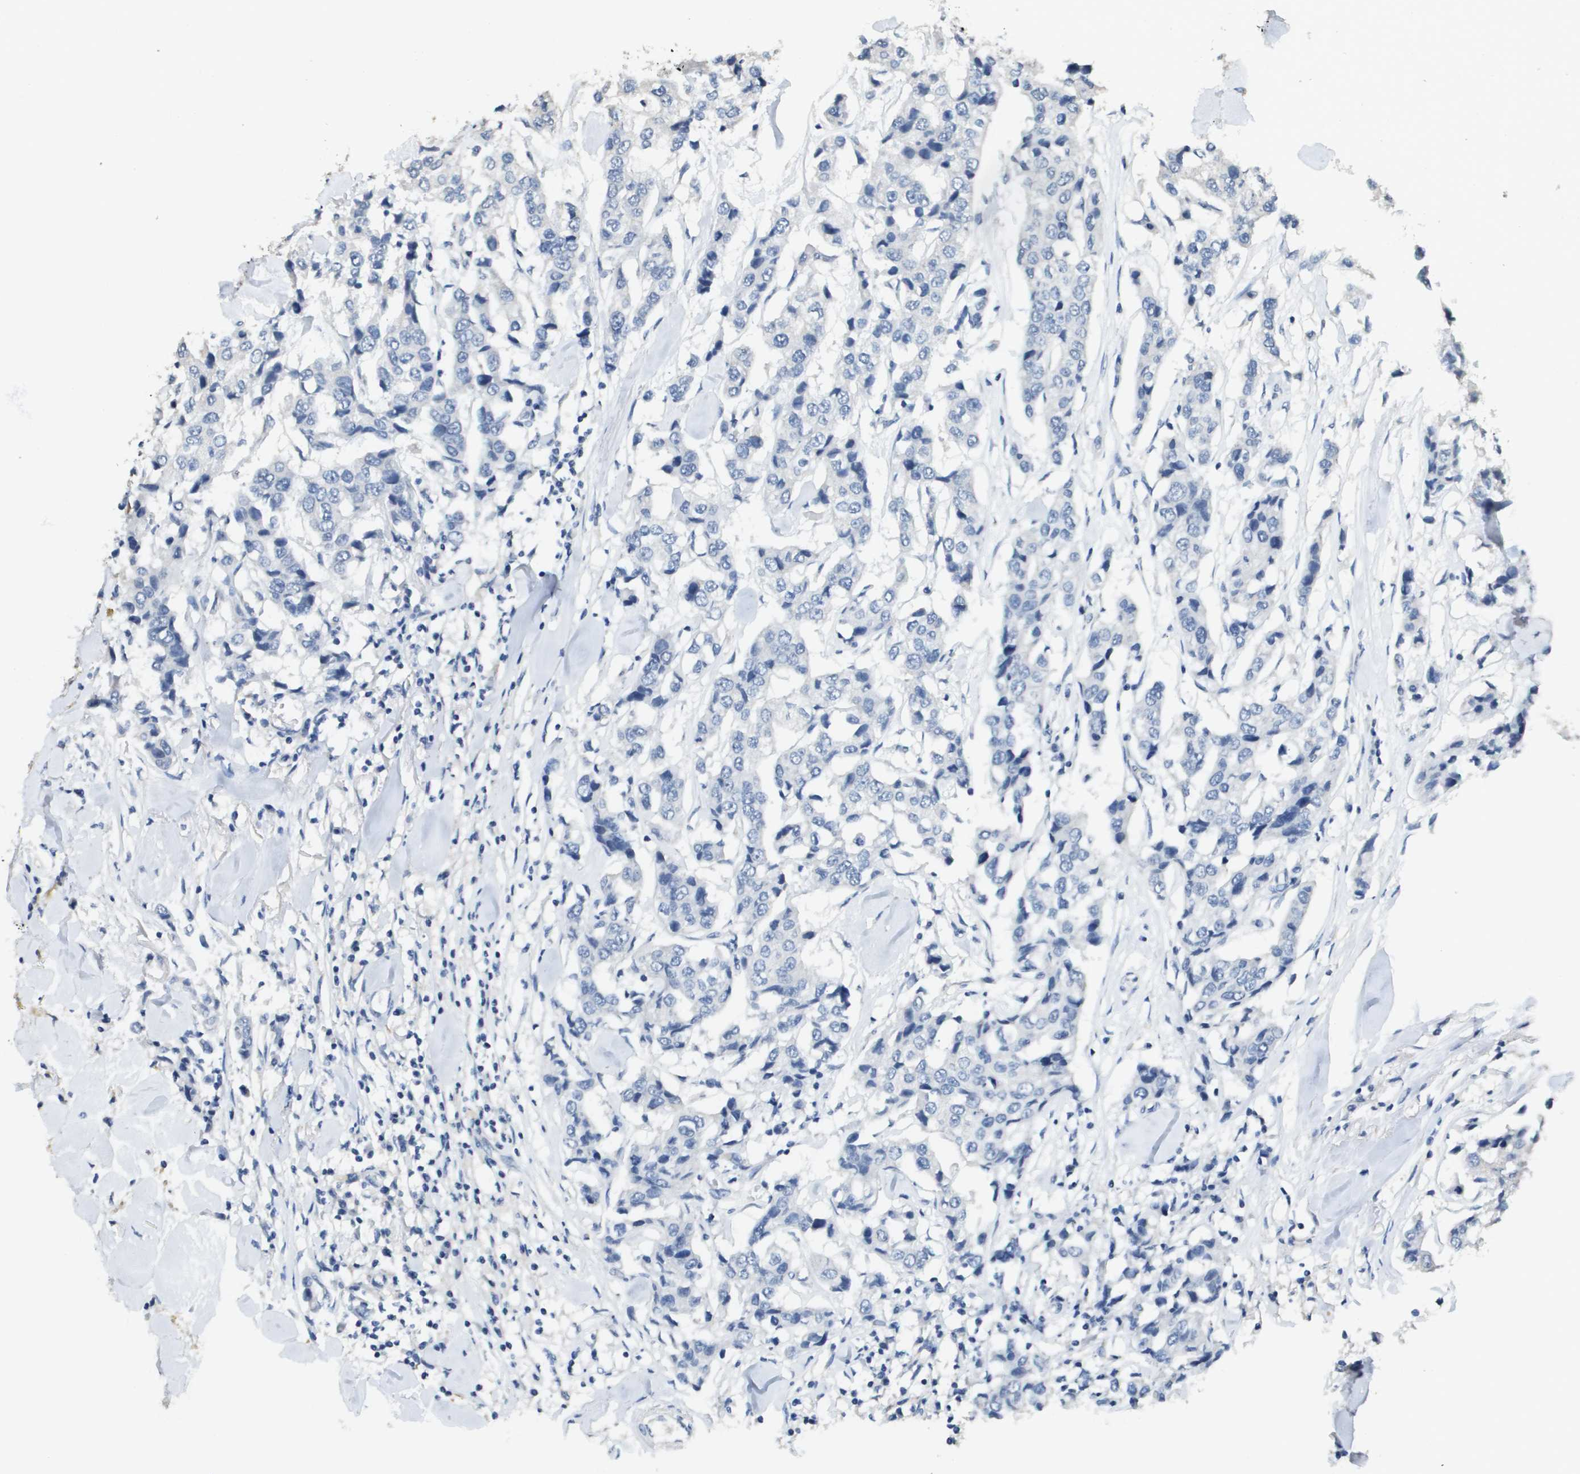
{"staining": {"intensity": "negative", "quantity": "none", "location": "none"}, "tissue": "breast cancer", "cell_type": "Tumor cells", "image_type": "cancer", "snomed": [{"axis": "morphology", "description": "Duct carcinoma"}, {"axis": "topography", "description": "Breast"}], "caption": "Immunohistochemical staining of breast cancer demonstrates no significant positivity in tumor cells. (DAB (3,3'-diaminobenzidine) immunohistochemistry (IHC), high magnification).", "gene": "MT3", "patient": {"sex": "female", "age": 80}}